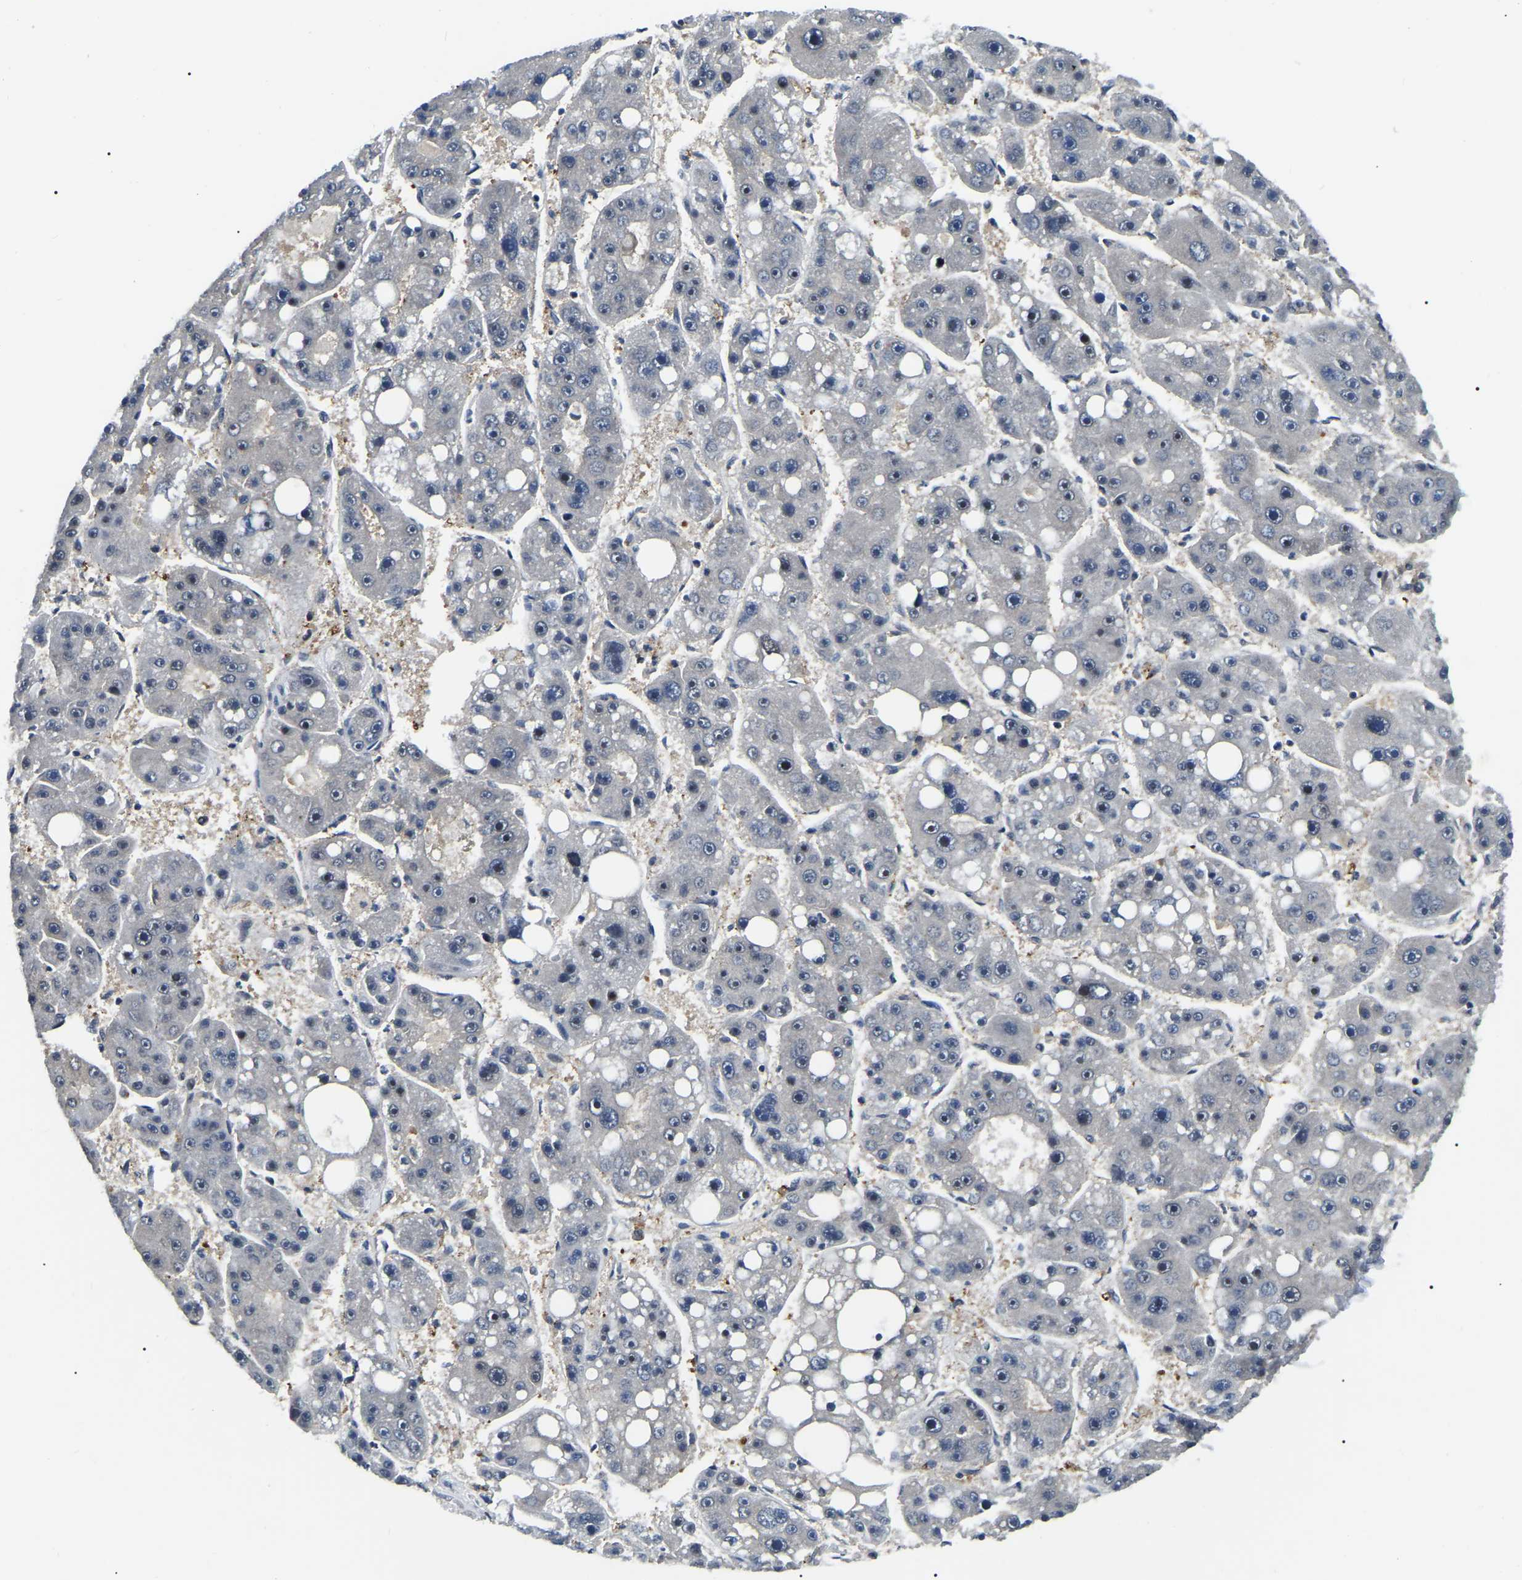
{"staining": {"intensity": "negative", "quantity": "none", "location": "none"}, "tissue": "liver cancer", "cell_type": "Tumor cells", "image_type": "cancer", "snomed": [{"axis": "morphology", "description": "Carcinoma, Hepatocellular, NOS"}, {"axis": "topography", "description": "Liver"}], "caption": "Immunohistochemistry histopathology image of liver cancer (hepatocellular carcinoma) stained for a protein (brown), which displays no expression in tumor cells.", "gene": "RRP1B", "patient": {"sex": "female", "age": 61}}